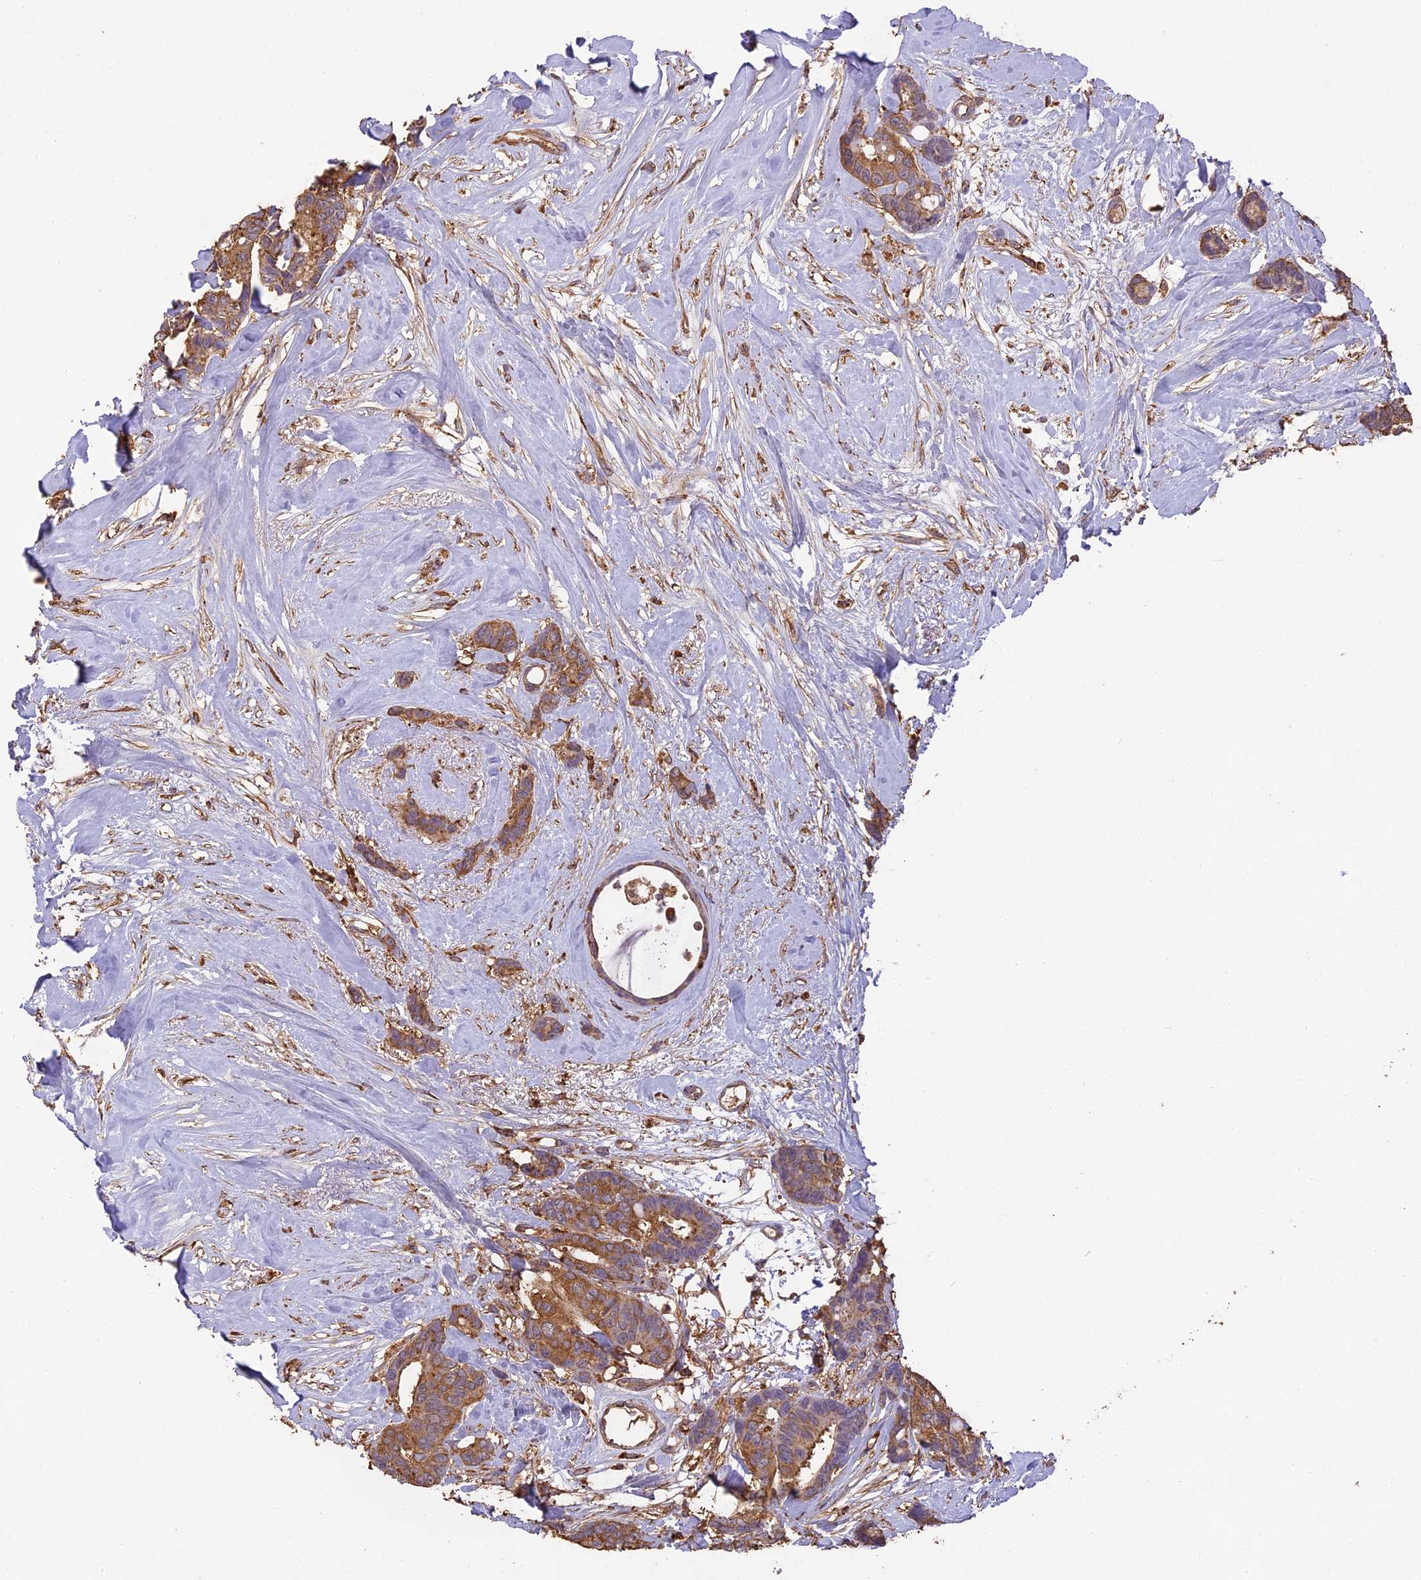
{"staining": {"intensity": "moderate", "quantity": ">75%", "location": "cytoplasmic/membranous"}, "tissue": "breast cancer", "cell_type": "Tumor cells", "image_type": "cancer", "snomed": [{"axis": "morphology", "description": "Duct carcinoma"}, {"axis": "topography", "description": "Breast"}], "caption": "Protein staining reveals moderate cytoplasmic/membranous staining in about >75% of tumor cells in breast infiltrating ductal carcinoma. (DAB IHC, brown staining for protein, blue staining for nuclei).", "gene": "ARHGAP19", "patient": {"sex": "female", "age": 87}}